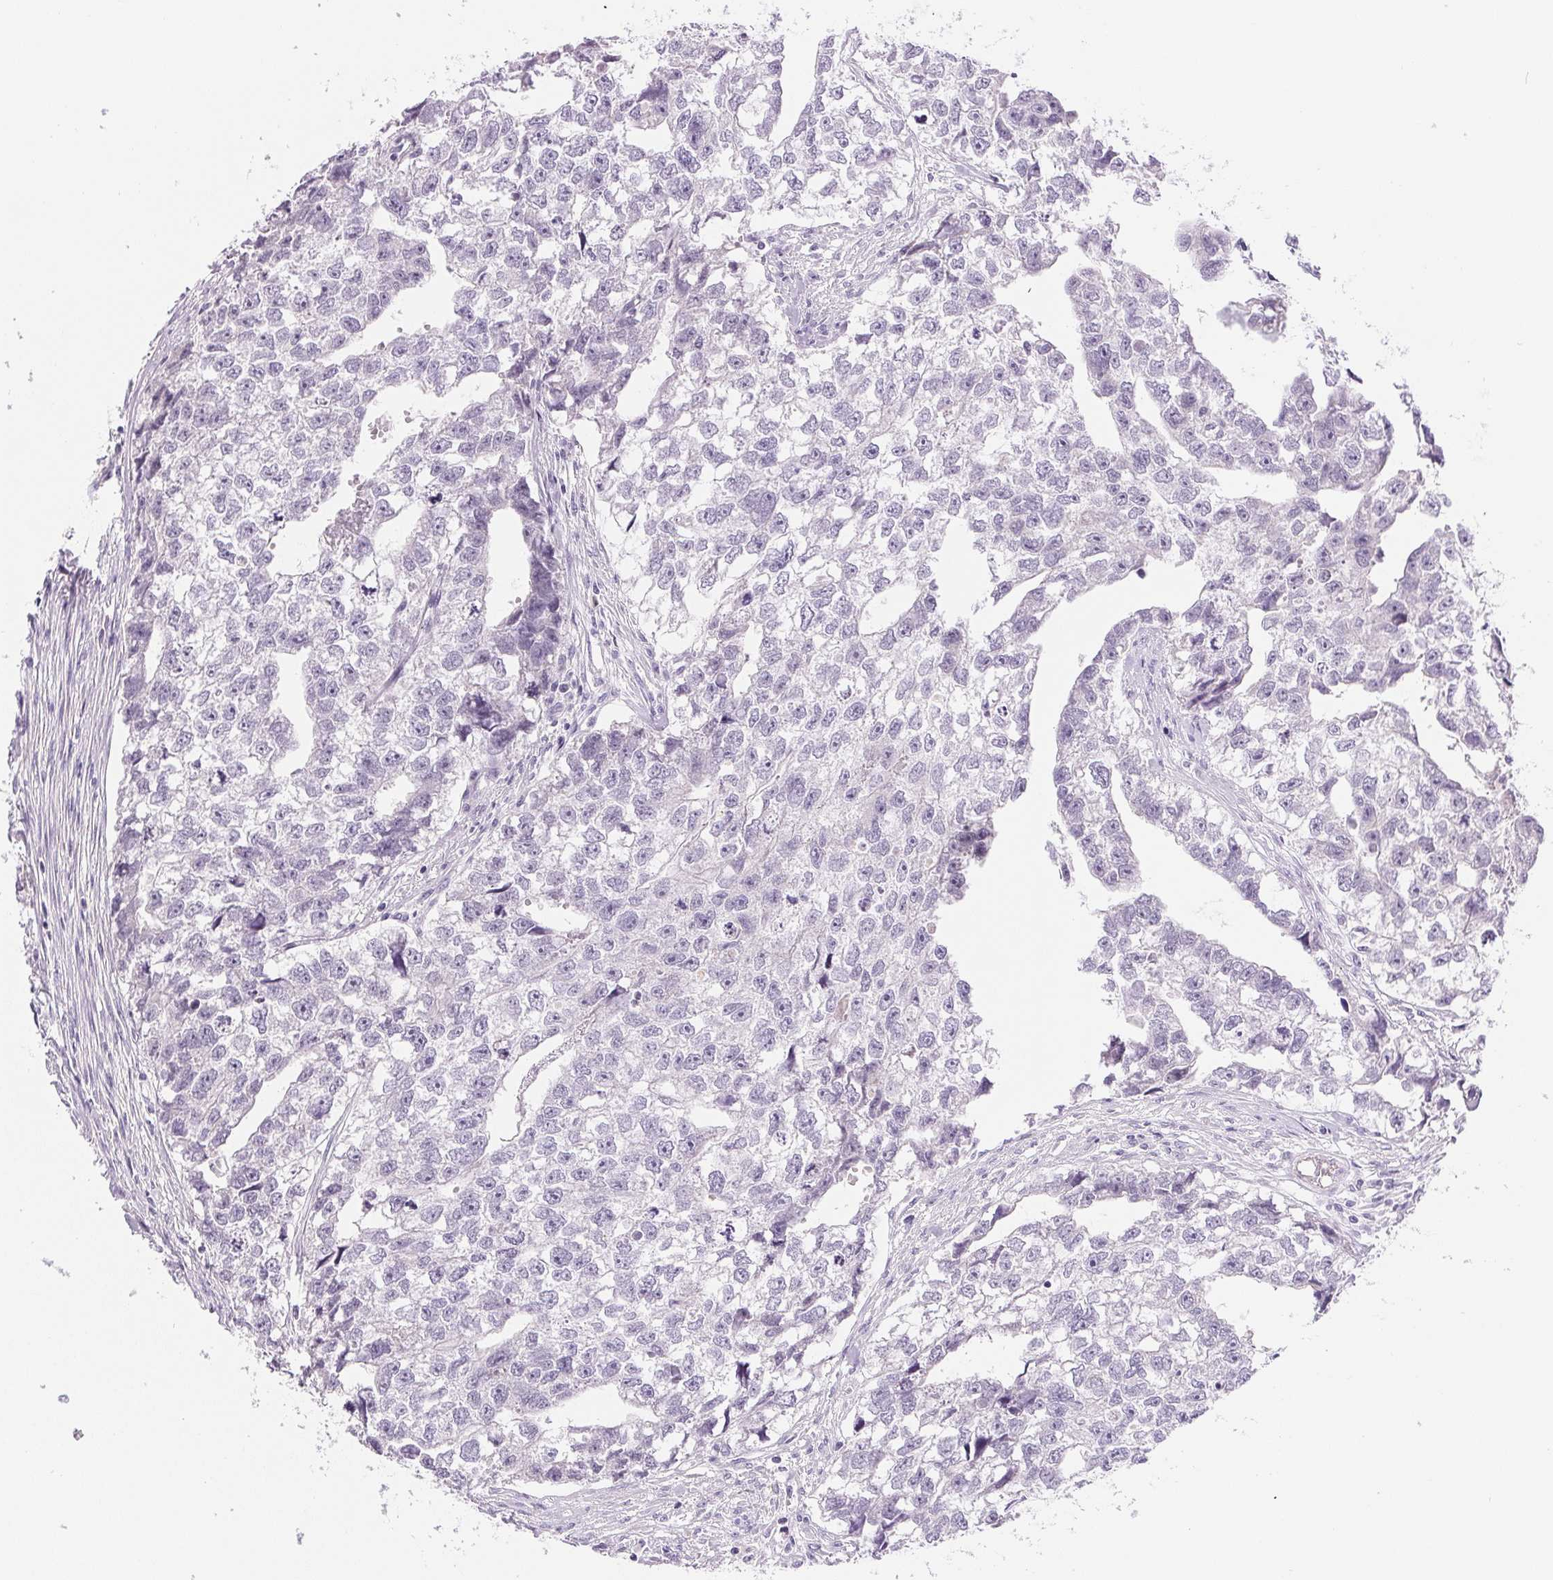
{"staining": {"intensity": "negative", "quantity": "none", "location": "none"}, "tissue": "testis cancer", "cell_type": "Tumor cells", "image_type": "cancer", "snomed": [{"axis": "morphology", "description": "Carcinoma, Embryonal, NOS"}, {"axis": "morphology", "description": "Teratoma, malignant, NOS"}, {"axis": "topography", "description": "Testis"}], "caption": "There is no significant positivity in tumor cells of testis cancer (embryonal carcinoma).", "gene": "IFIT1B", "patient": {"sex": "male", "age": 44}}